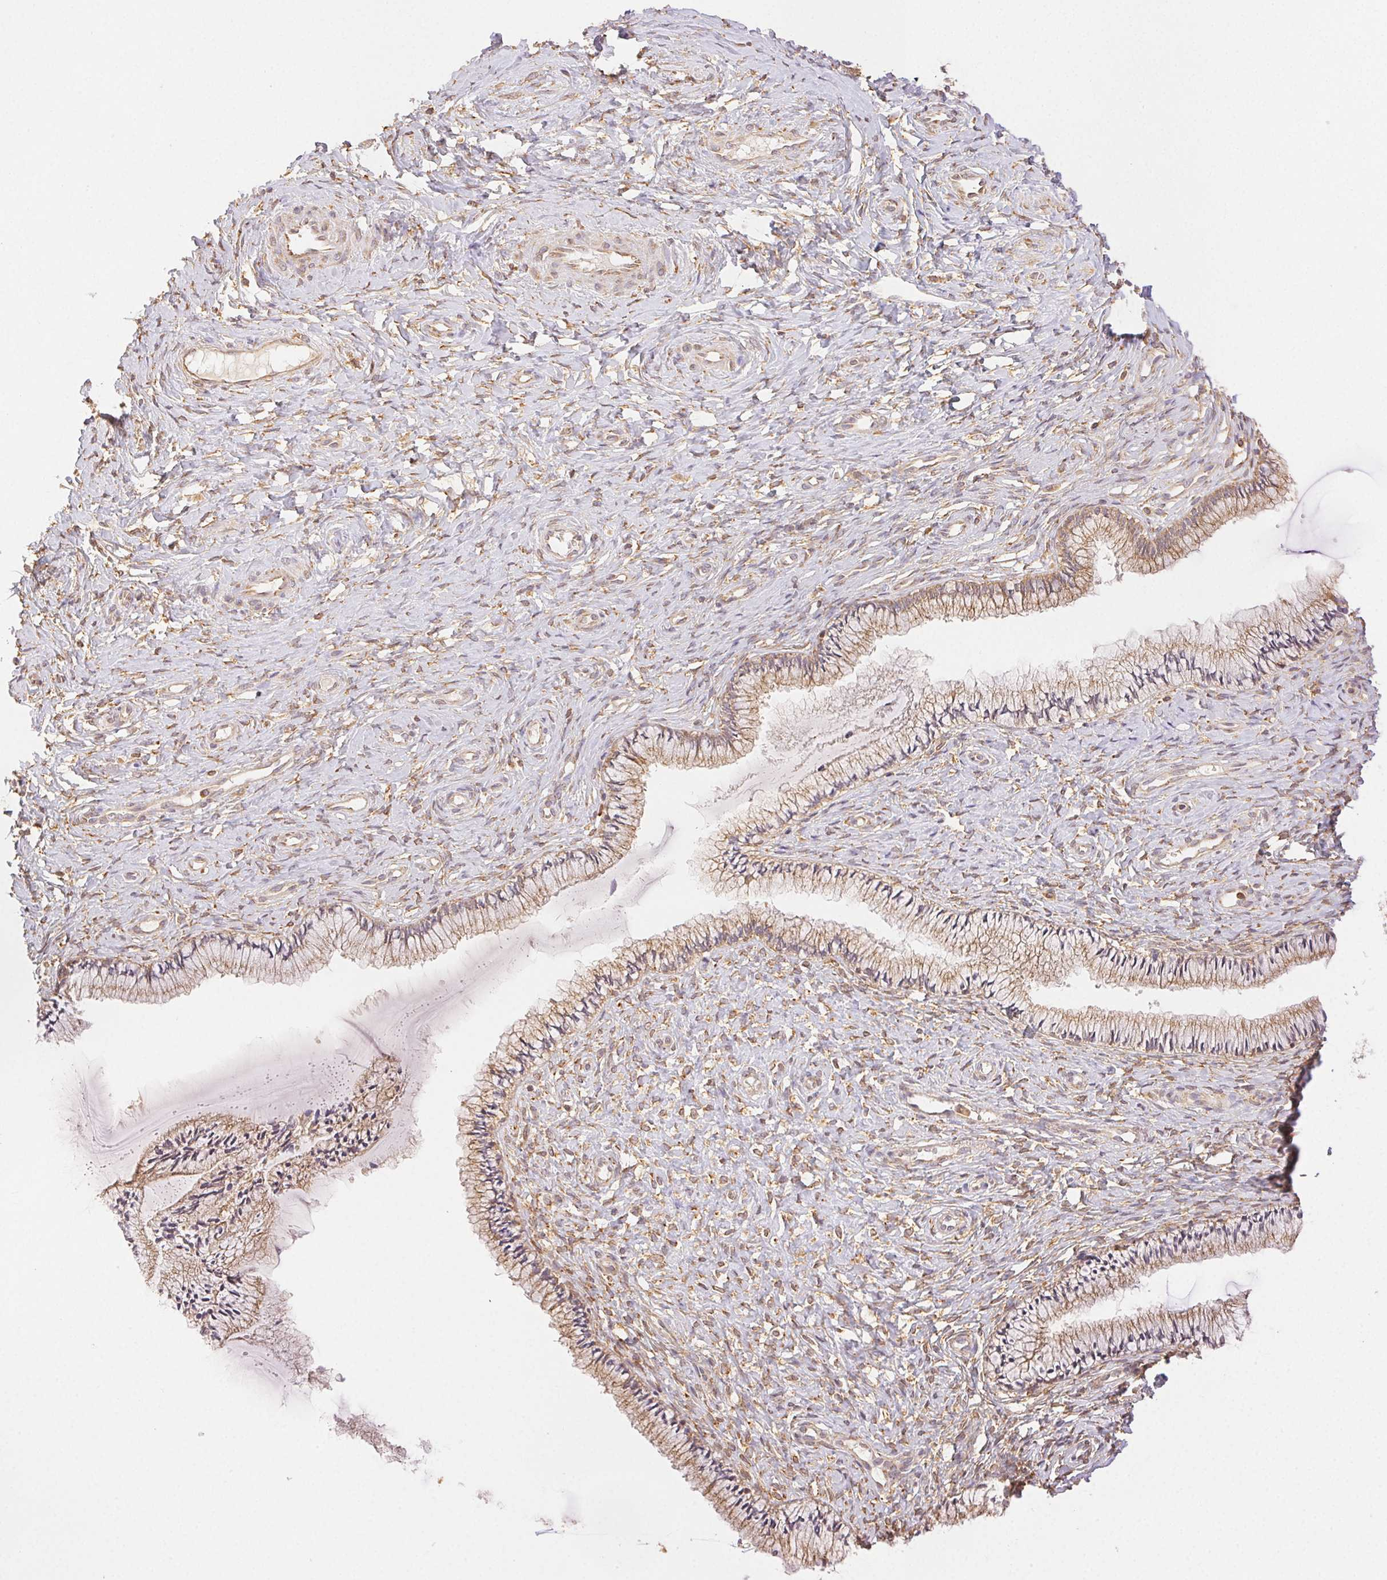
{"staining": {"intensity": "weak", "quantity": ">75%", "location": "cytoplasmic/membranous"}, "tissue": "cervix", "cell_type": "Glandular cells", "image_type": "normal", "snomed": [{"axis": "morphology", "description": "Normal tissue, NOS"}, {"axis": "topography", "description": "Cervix"}], "caption": "Approximately >75% of glandular cells in unremarkable cervix display weak cytoplasmic/membranous protein positivity as visualized by brown immunohistochemical staining.", "gene": "ENTREP1", "patient": {"sex": "female", "age": 37}}